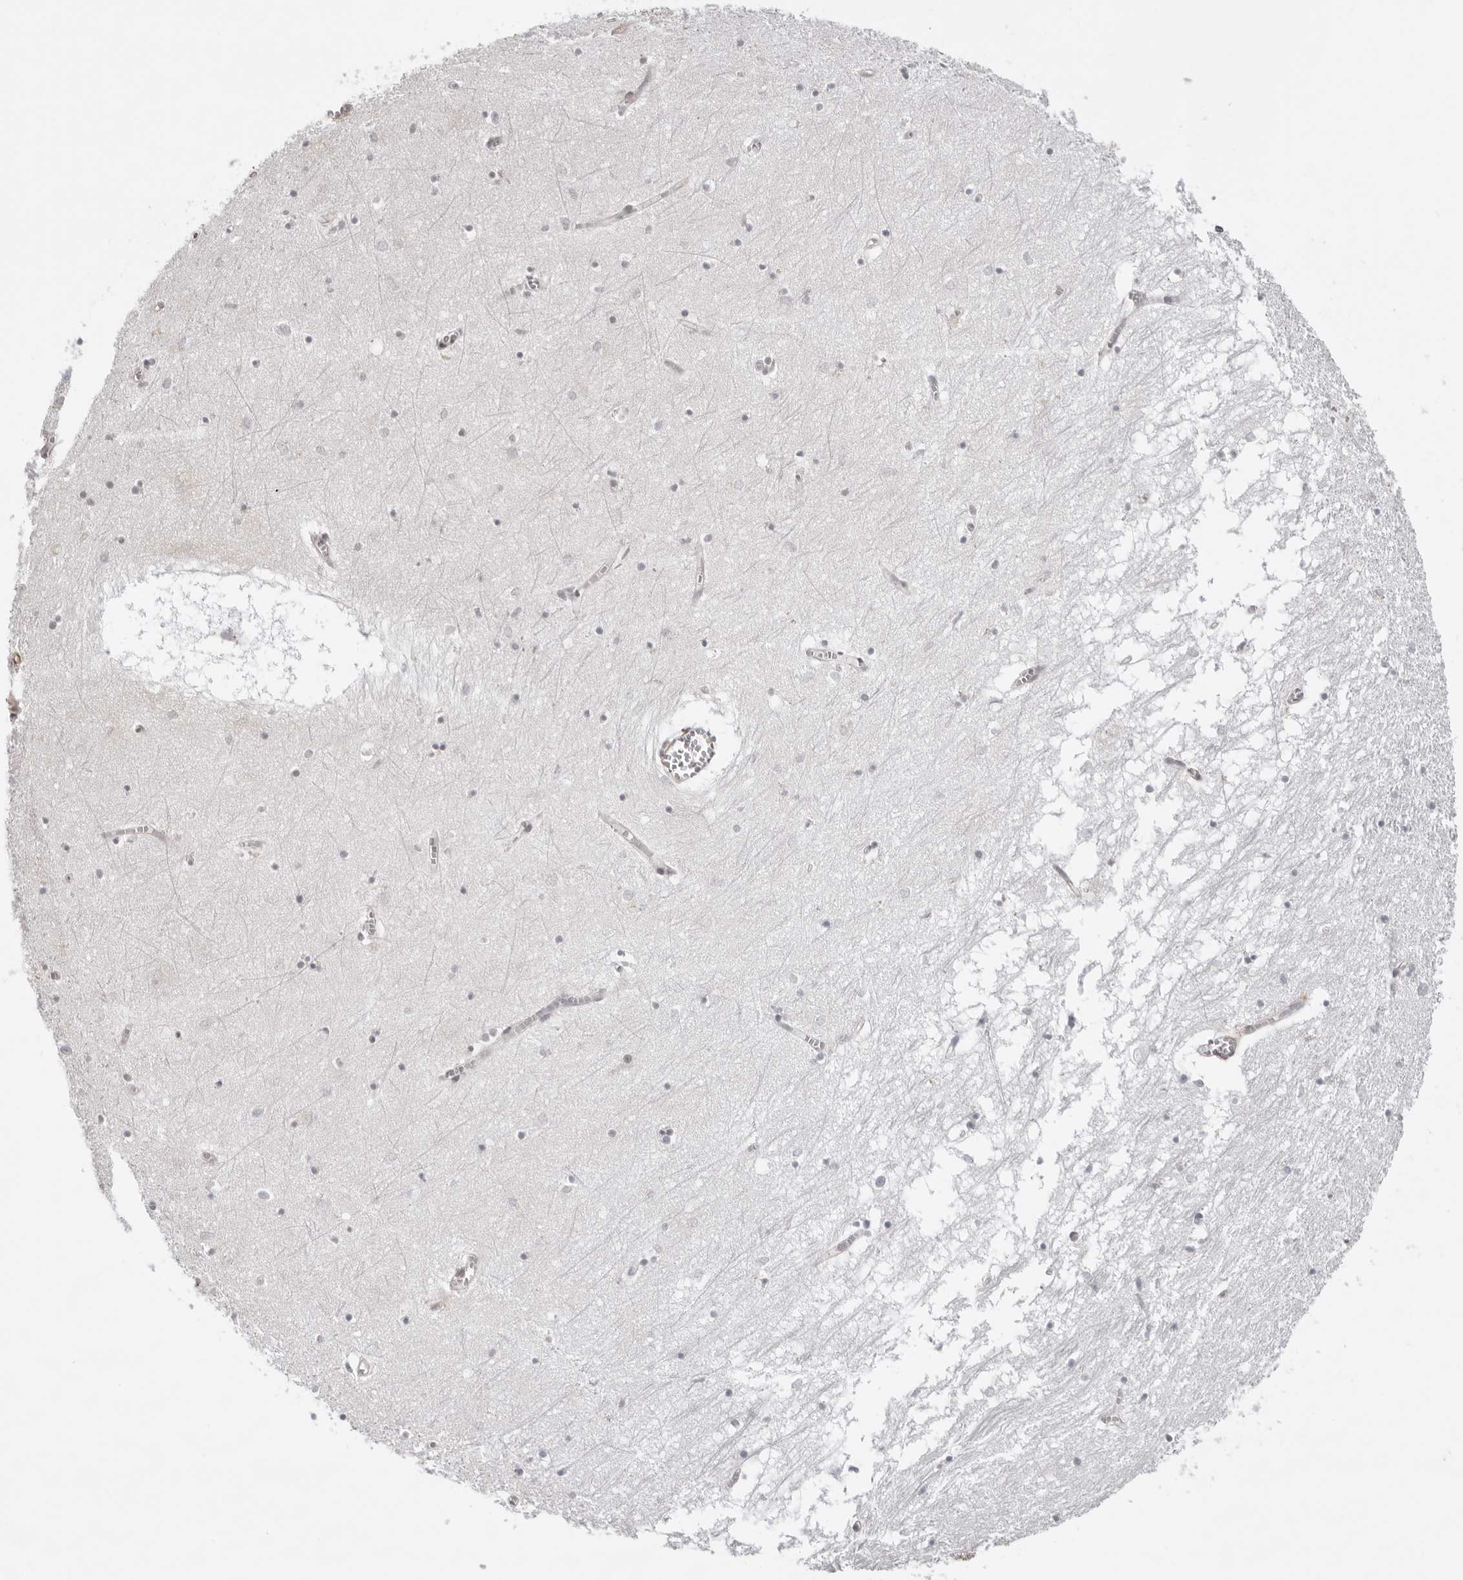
{"staining": {"intensity": "negative", "quantity": "none", "location": "none"}, "tissue": "hippocampus", "cell_type": "Glial cells", "image_type": "normal", "snomed": [{"axis": "morphology", "description": "Normal tissue, NOS"}, {"axis": "topography", "description": "Hippocampus"}], "caption": "Unremarkable hippocampus was stained to show a protein in brown. There is no significant positivity in glial cells. The staining is performed using DAB brown chromogen with nuclei counter-stained in using hematoxylin.", "gene": "UNK", "patient": {"sex": "male", "age": 70}}